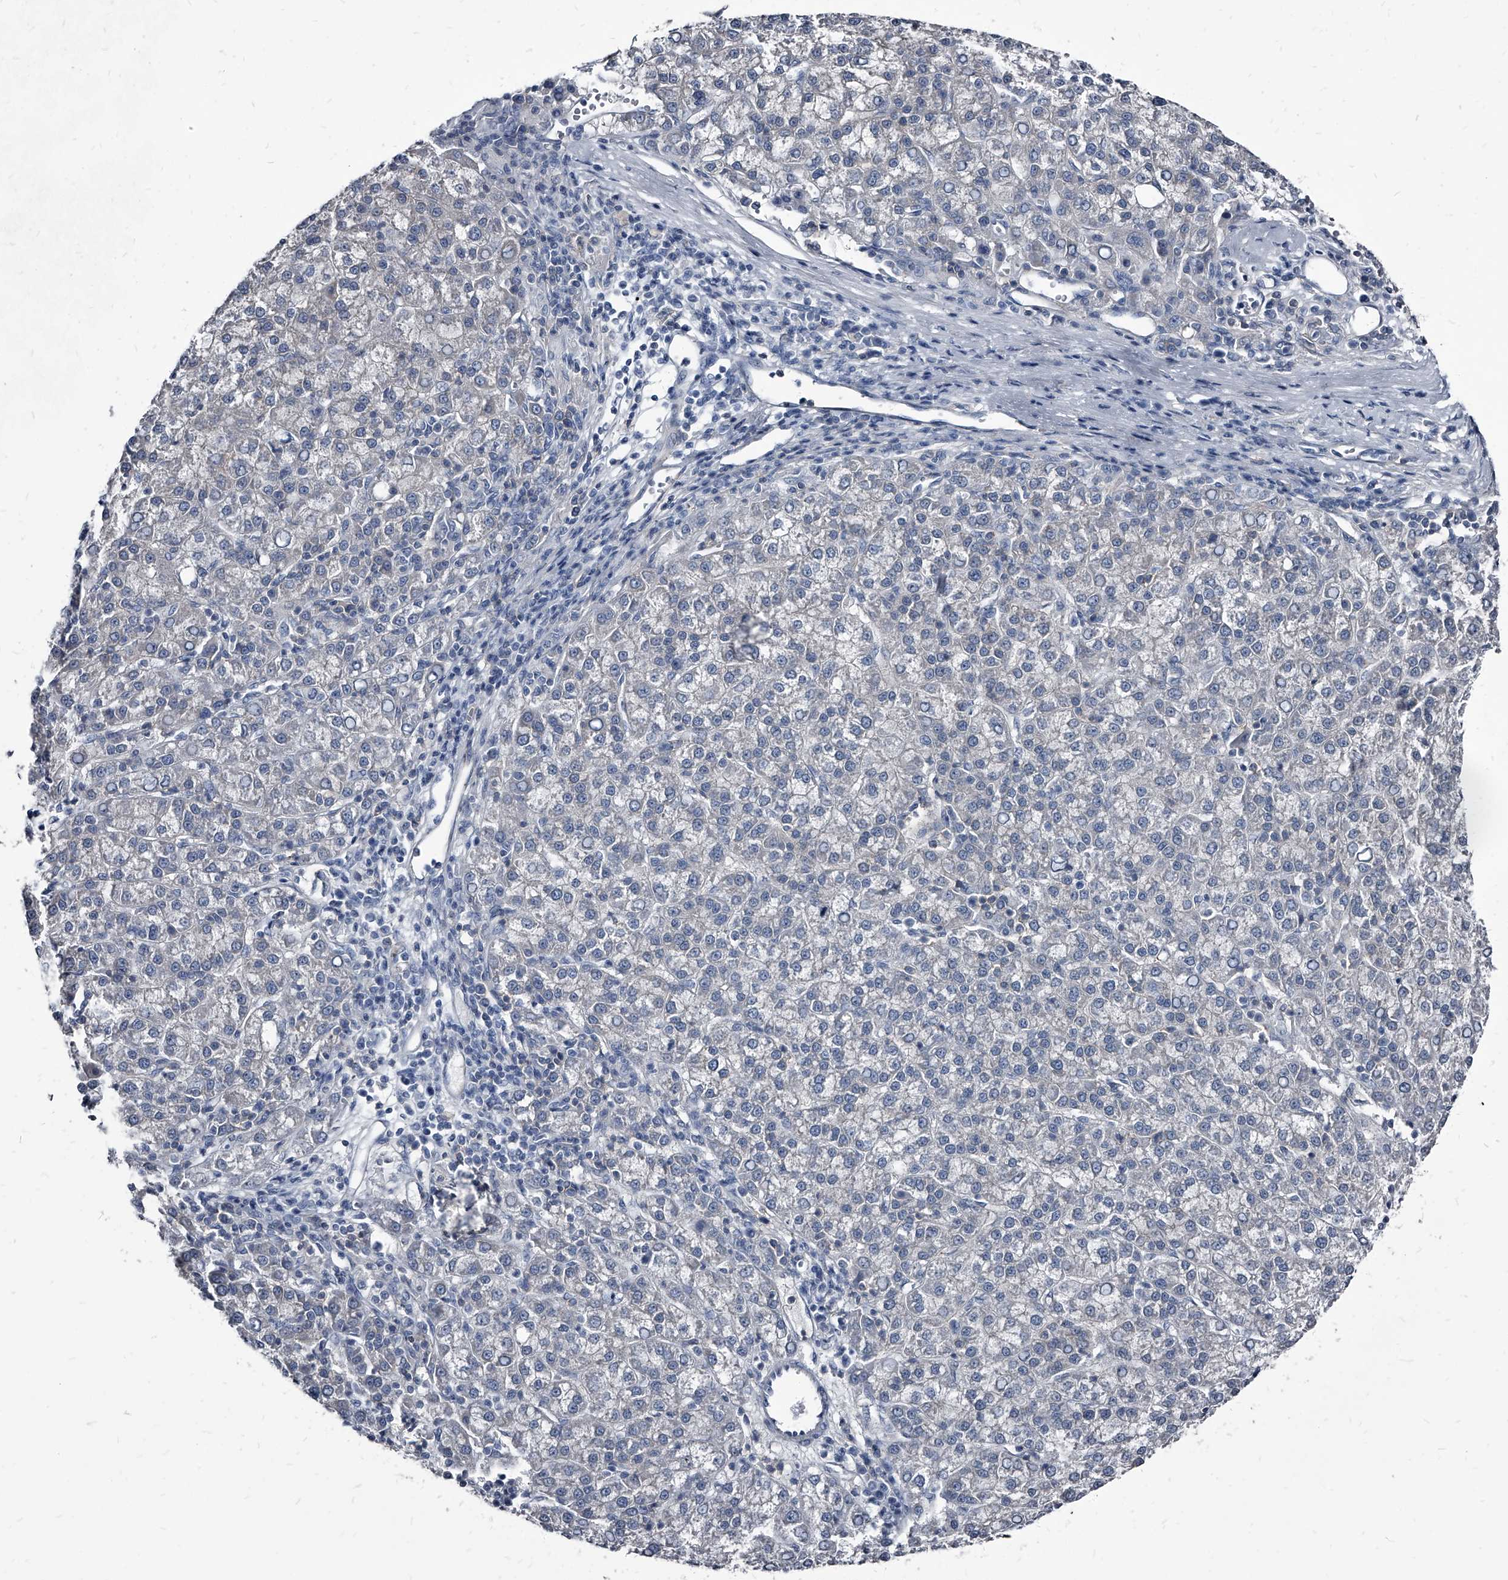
{"staining": {"intensity": "negative", "quantity": "none", "location": "none"}, "tissue": "liver cancer", "cell_type": "Tumor cells", "image_type": "cancer", "snomed": [{"axis": "morphology", "description": "Carcinoma, Hepatocellular, NOS"}, {"axis": "topography", "description": "Liver"}], "caption": "This is a photomicrograph of immunohistochemistry (IHC) staining of liver cancer (hepatocellular carcinoma), which shows no positivity in tumor cells. Brightfield microscopy of immunohistochemistry (IHC) stained with DAB (3,3'-diaminobenzidine) (brown) and hematoxylin (blue), captured at high magnification.", "gene": "PGLYRP3", "patient": {"sex": "female", "age": 58}}